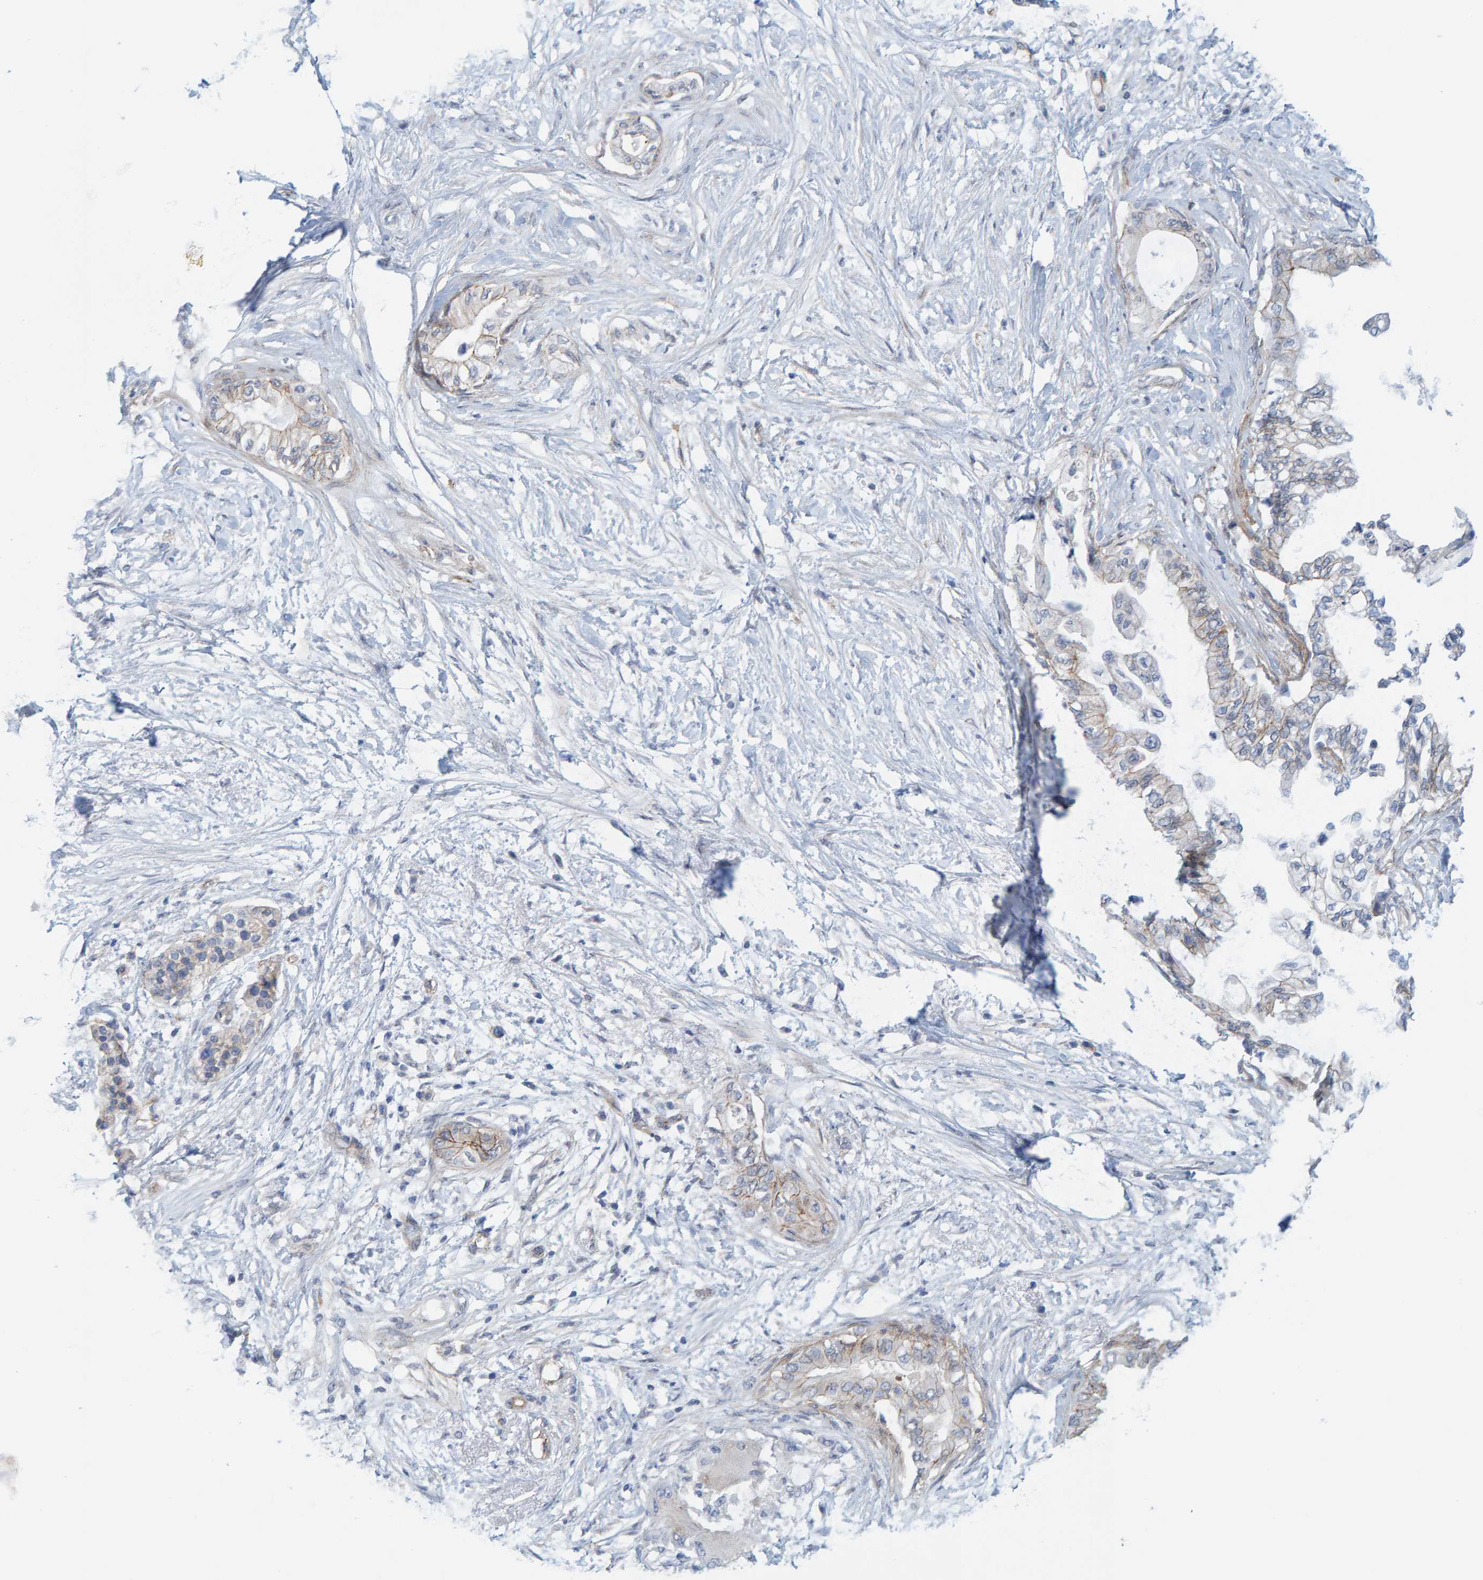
{"staining": {"intensity": "weak", "quantity": "<25%", "location": "cytoplasmic/membranous"}, "tissue": "pancreatic cancer", "cell_type": "Tumor cells", "image_type": "cancer", "snomed": [{"axis": "morphology", "description": "Normal tissue, NOS"}, {"axis": "morphology", "description": "Adenocarcinoma, NOS"}, {"axis": "topography", "description": "Pancreas"}, {"axis": "topography", "description": "Duodenum"}], "caption": "A histopathology image of adenocarcinoma (pancreatic) stained for a protein exhibits no brown staining in tumor cells.", "gene": "KRBA2", "patient": {"sex": "female", "age": 60}}